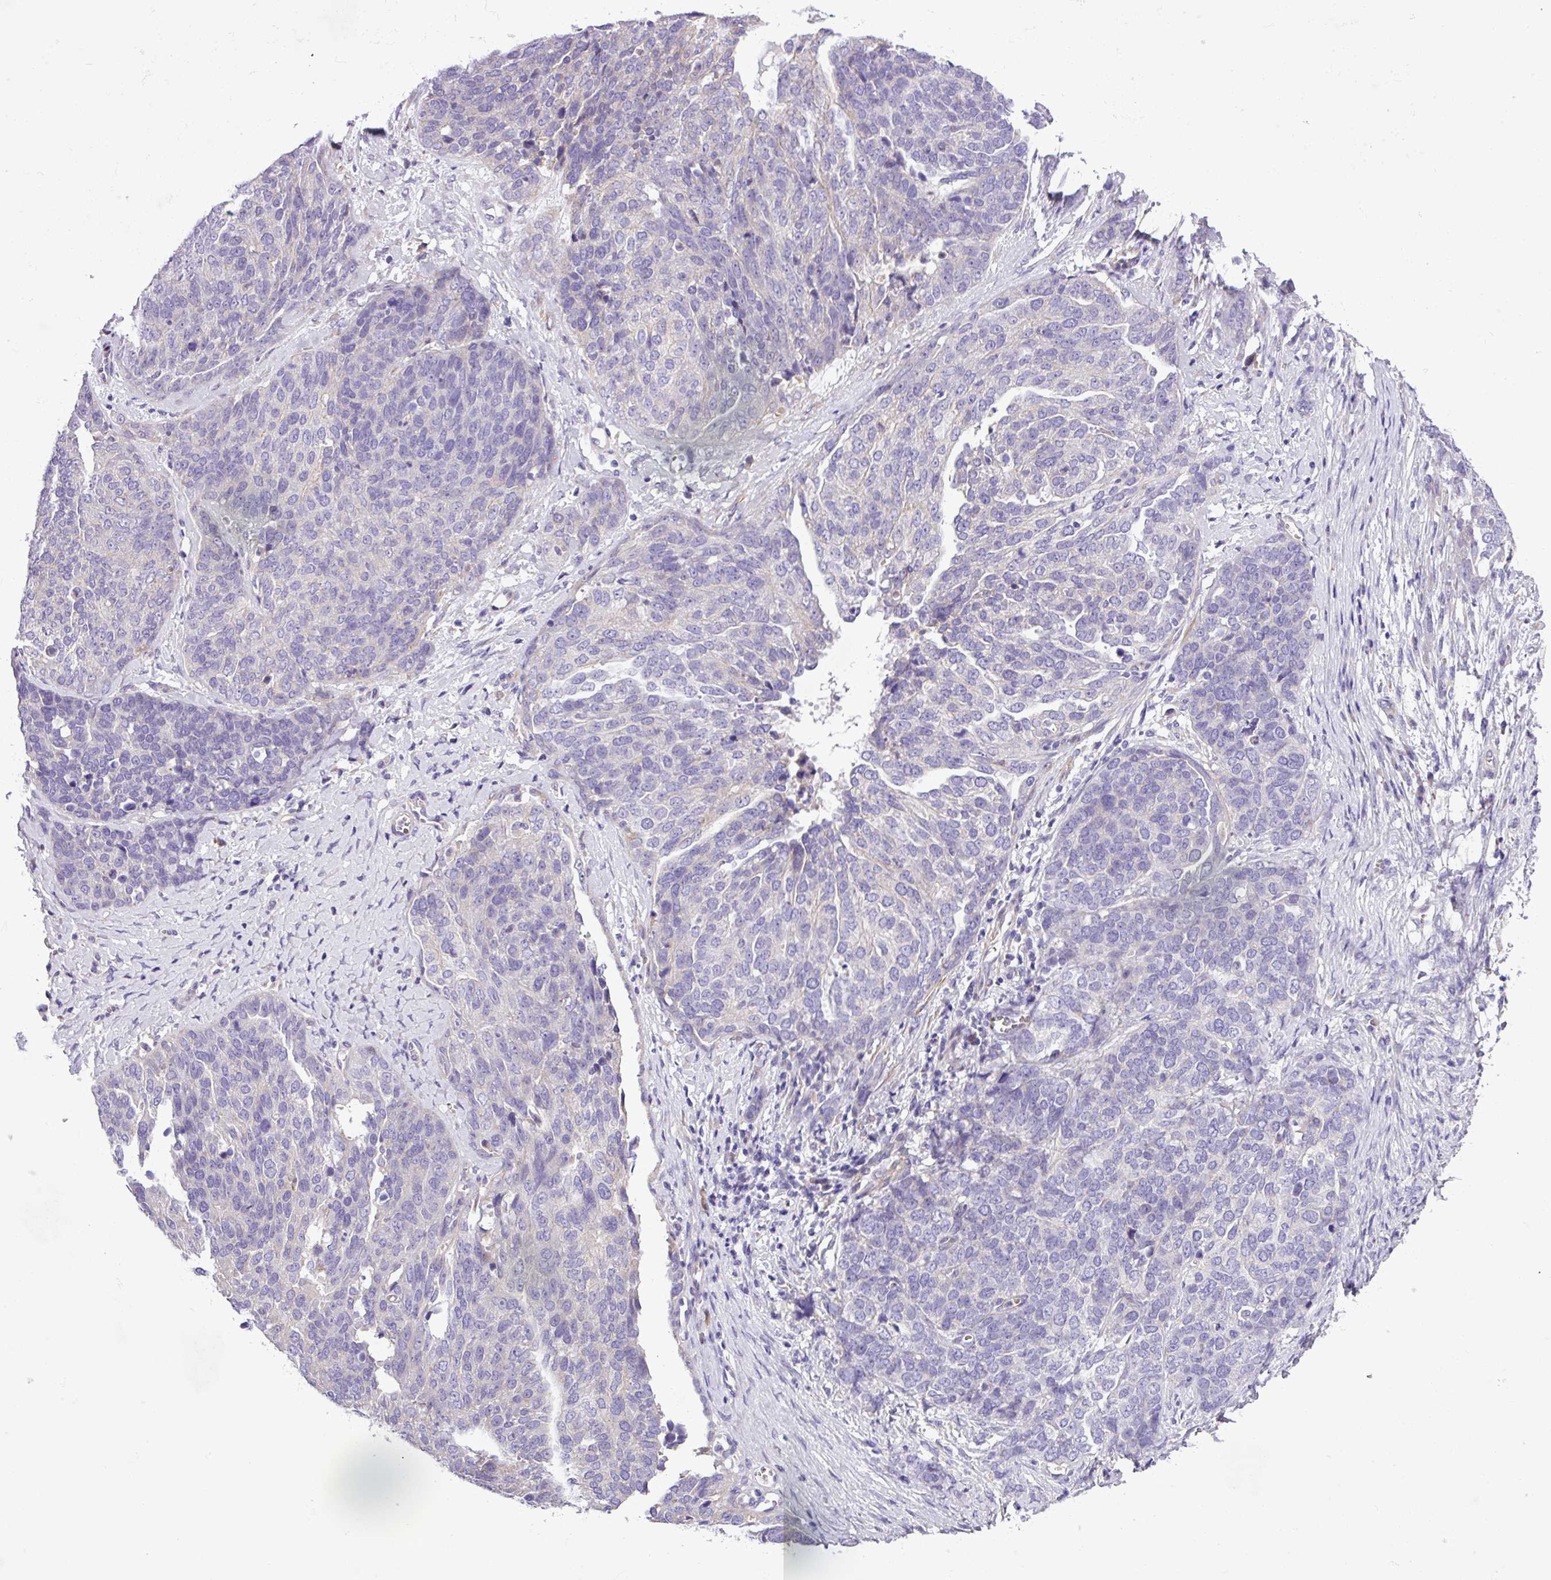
{"staining": {"intensity": "negative", "quantity": "none", "location": "none"}, "tissue": "ovarian cancer", "cell_type": "Tumor cells", "image_type": "cancer", "snomed": [{"axis": "morphology", "description": "Cystadenocarcinoma, serous, NOS"}, {"axis": "topography", "description": "Ovary"}], "caption": "Histopathology image shows no protein positivity in tumor cells of ovarian serous cystadenocarcinoma tissue.", "gene": "C11orf91", "patient": {"sex": "female", "age": 44}}